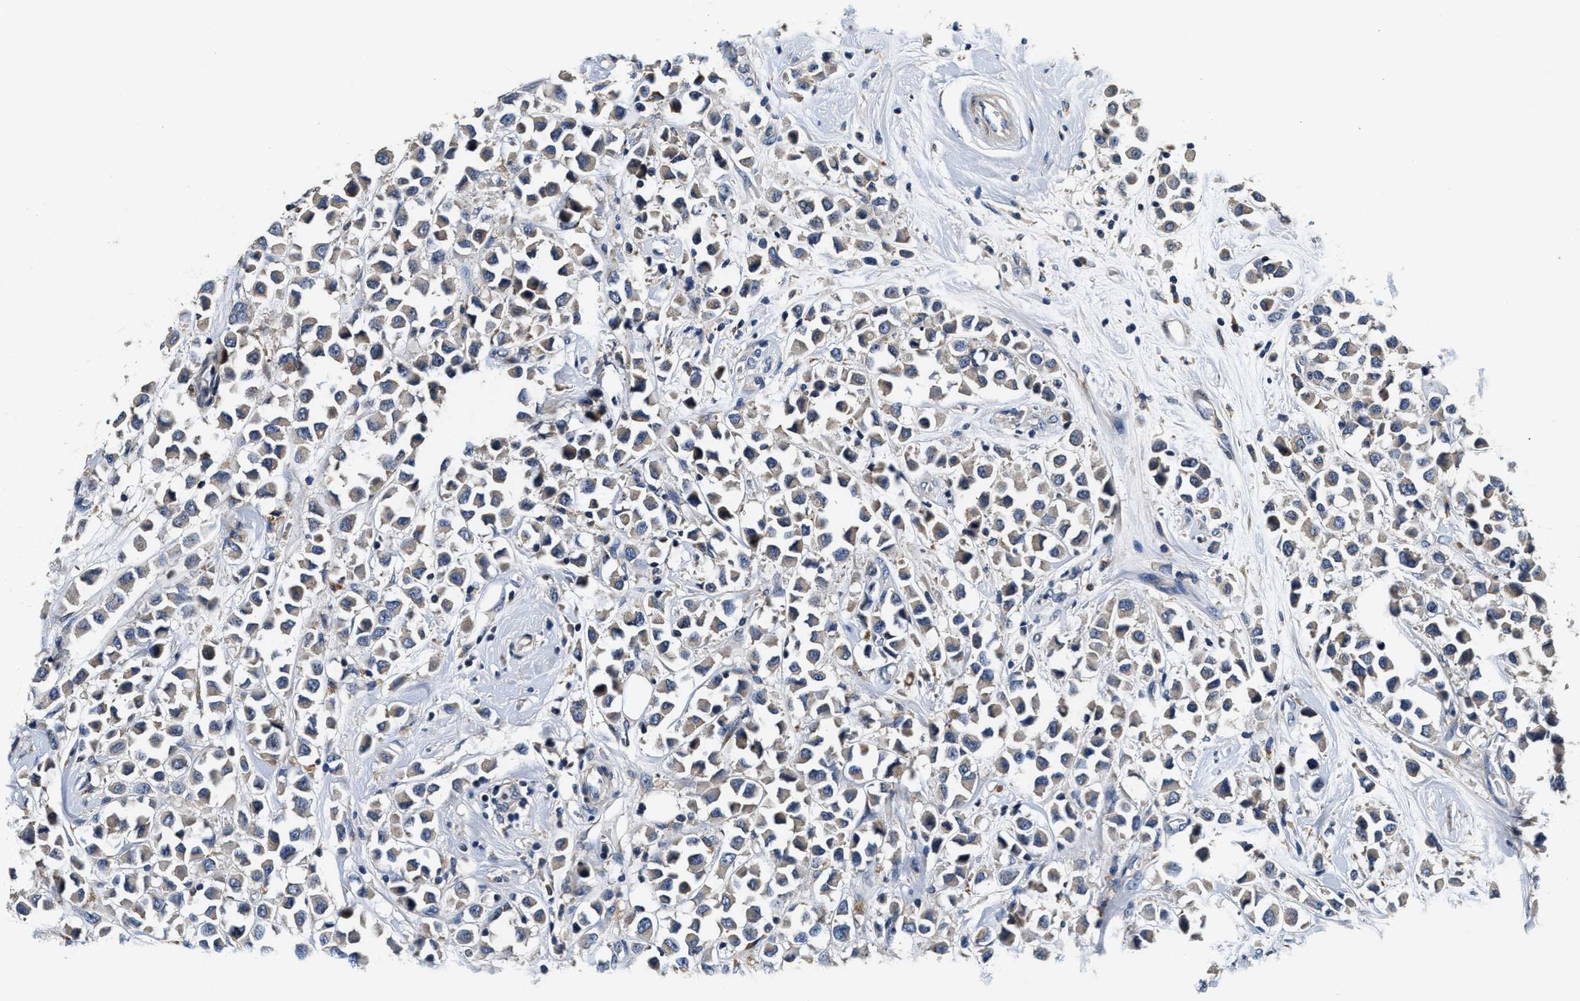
{"staining": {"intensity": "weak", "quantity": "25%-75%", "location": "cytoplasmic/membranous"}, "tissue": "breast cancer", "cell_type": "Tumor cells", "image_type": "cancer", "snomed": [{"axis": "morphology", "description": "Duct carcinoma"}, {"axis": "topography", "description": "Breast"}], "caption": "Invasive ductal carcinoma (breast) tissue exhibits weak cytoplasmic/membranous expression in about 25%-75% of tumor cells, visualized by immunohistochemistry.", "gene": "ANKIB1", "patient": {"sex": "female", "age": 61}}